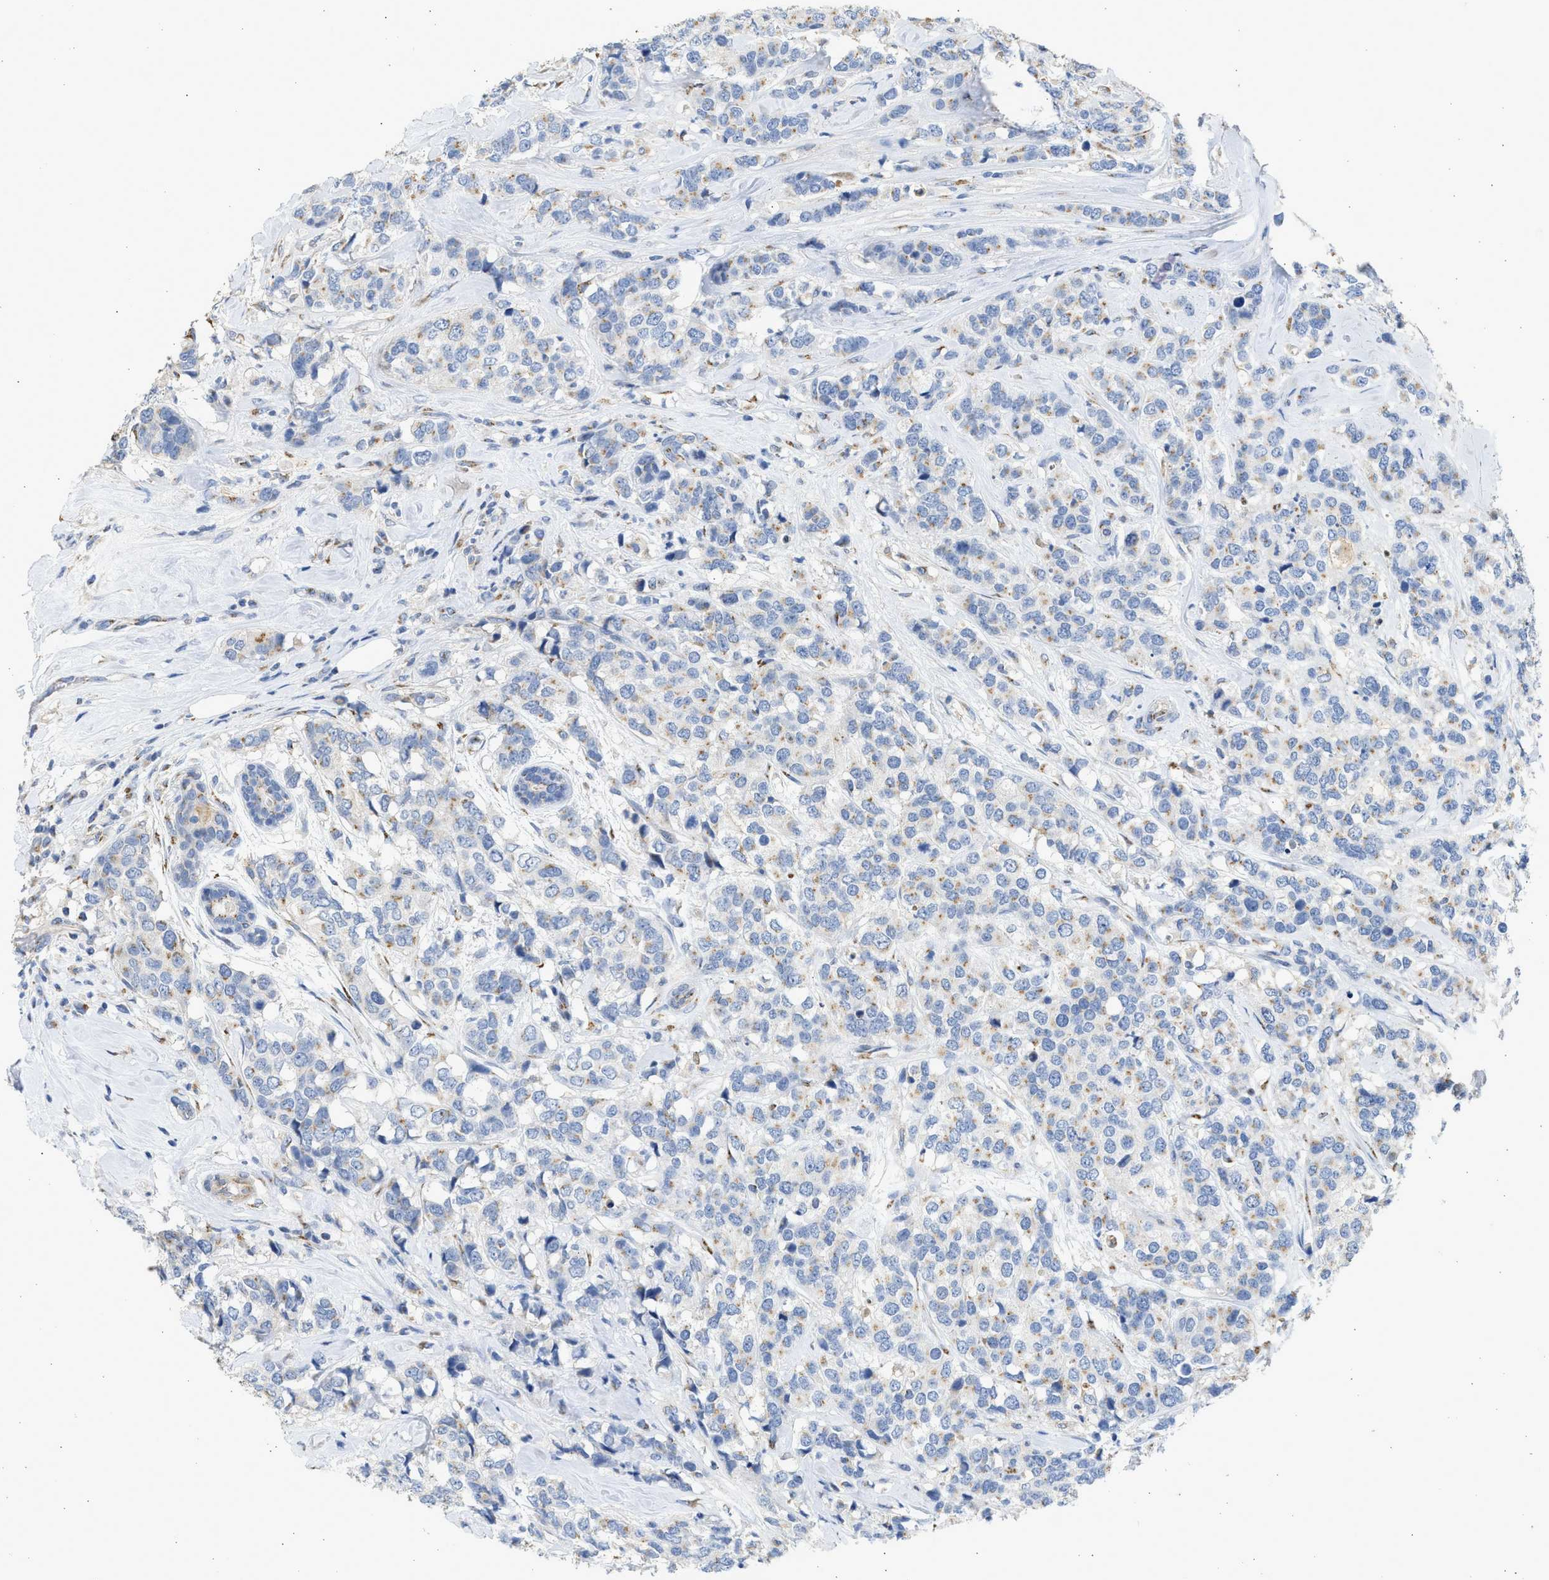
{"staining": {"intensity": "moderate", "quantity": "<25%", "location": "cytoplasmic/membranous"}, "tissue": "breast cancer", "cell_type": "Tumor cells", "image_type": "cancer", "snomed": [{"axis": "morphology", "description": "Lobular carcinoma"}, {"axis": "topography", "description": "Breast"}], "caption": "Moderate cytoplasmic/membranous positivity is identified in approximately <25% of tumor cells in breast cancer.", "gene": "IPO8", "patient": {"sex": "female", "age": 59}}